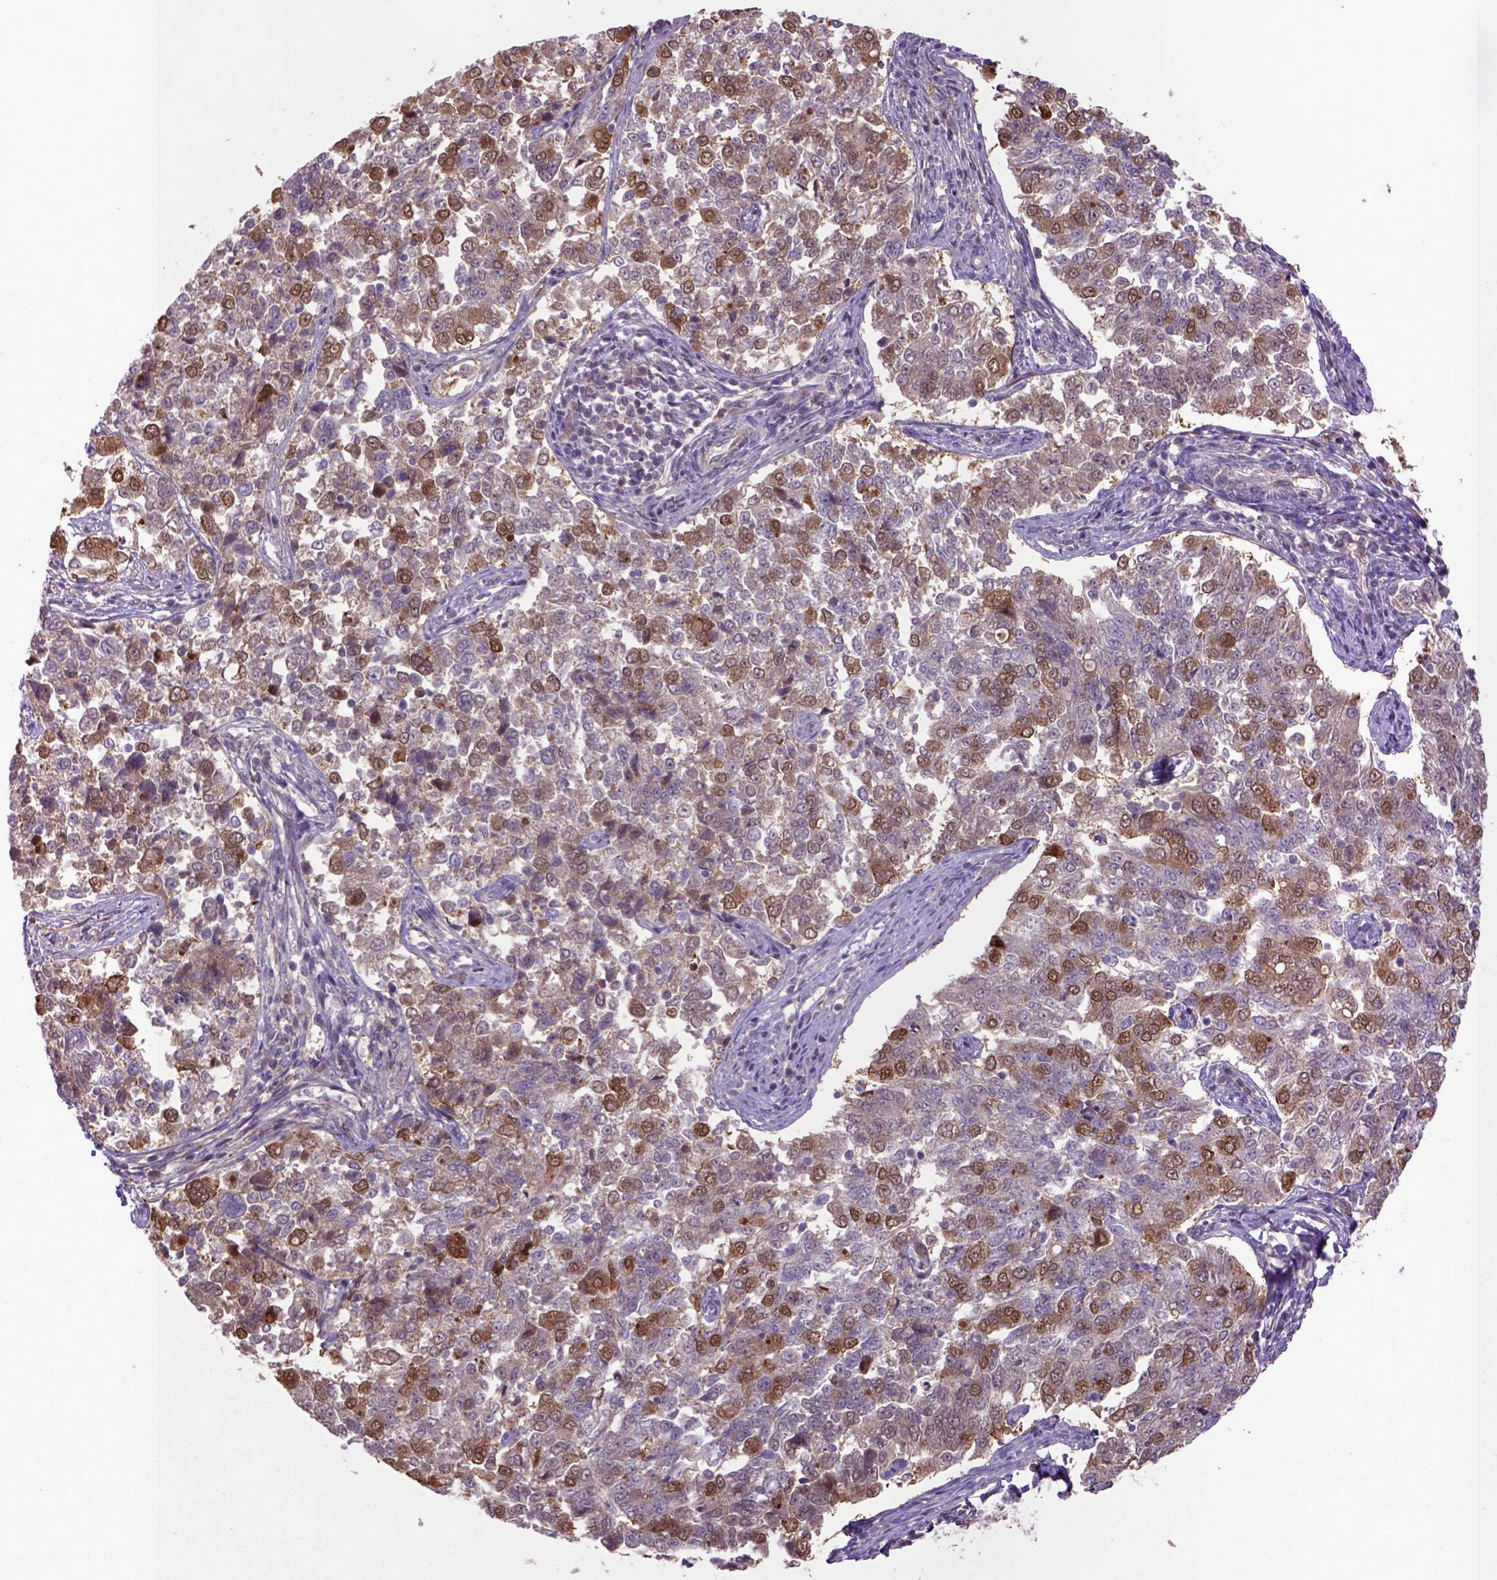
{"staining": {"intensity": "strong", "quantity": "25%-75%", "location": "cytoplasmic/membranous,nuclear"}, "tissue": "endometrial cancer", "cell_type": "Tumor cells", "image_type": "cancer", "snomed": [{"axis": "morphology", "description": "Adenocarcinoma, NOS"}, {"axis": "topography", "description": "Endometrium"}], "caption": "Immunohistochemical staining of human endometrial adenocarcinoma exhibits strong cytoplasmic/membranous and nuclear protein expression in approximately 25%-75% of tumor cells. Ihc stains the protein of interest in brown and the nuclei are stained blue.", "gene": "HSPBP1", "patient": {"sex": "female", "age": 43}}